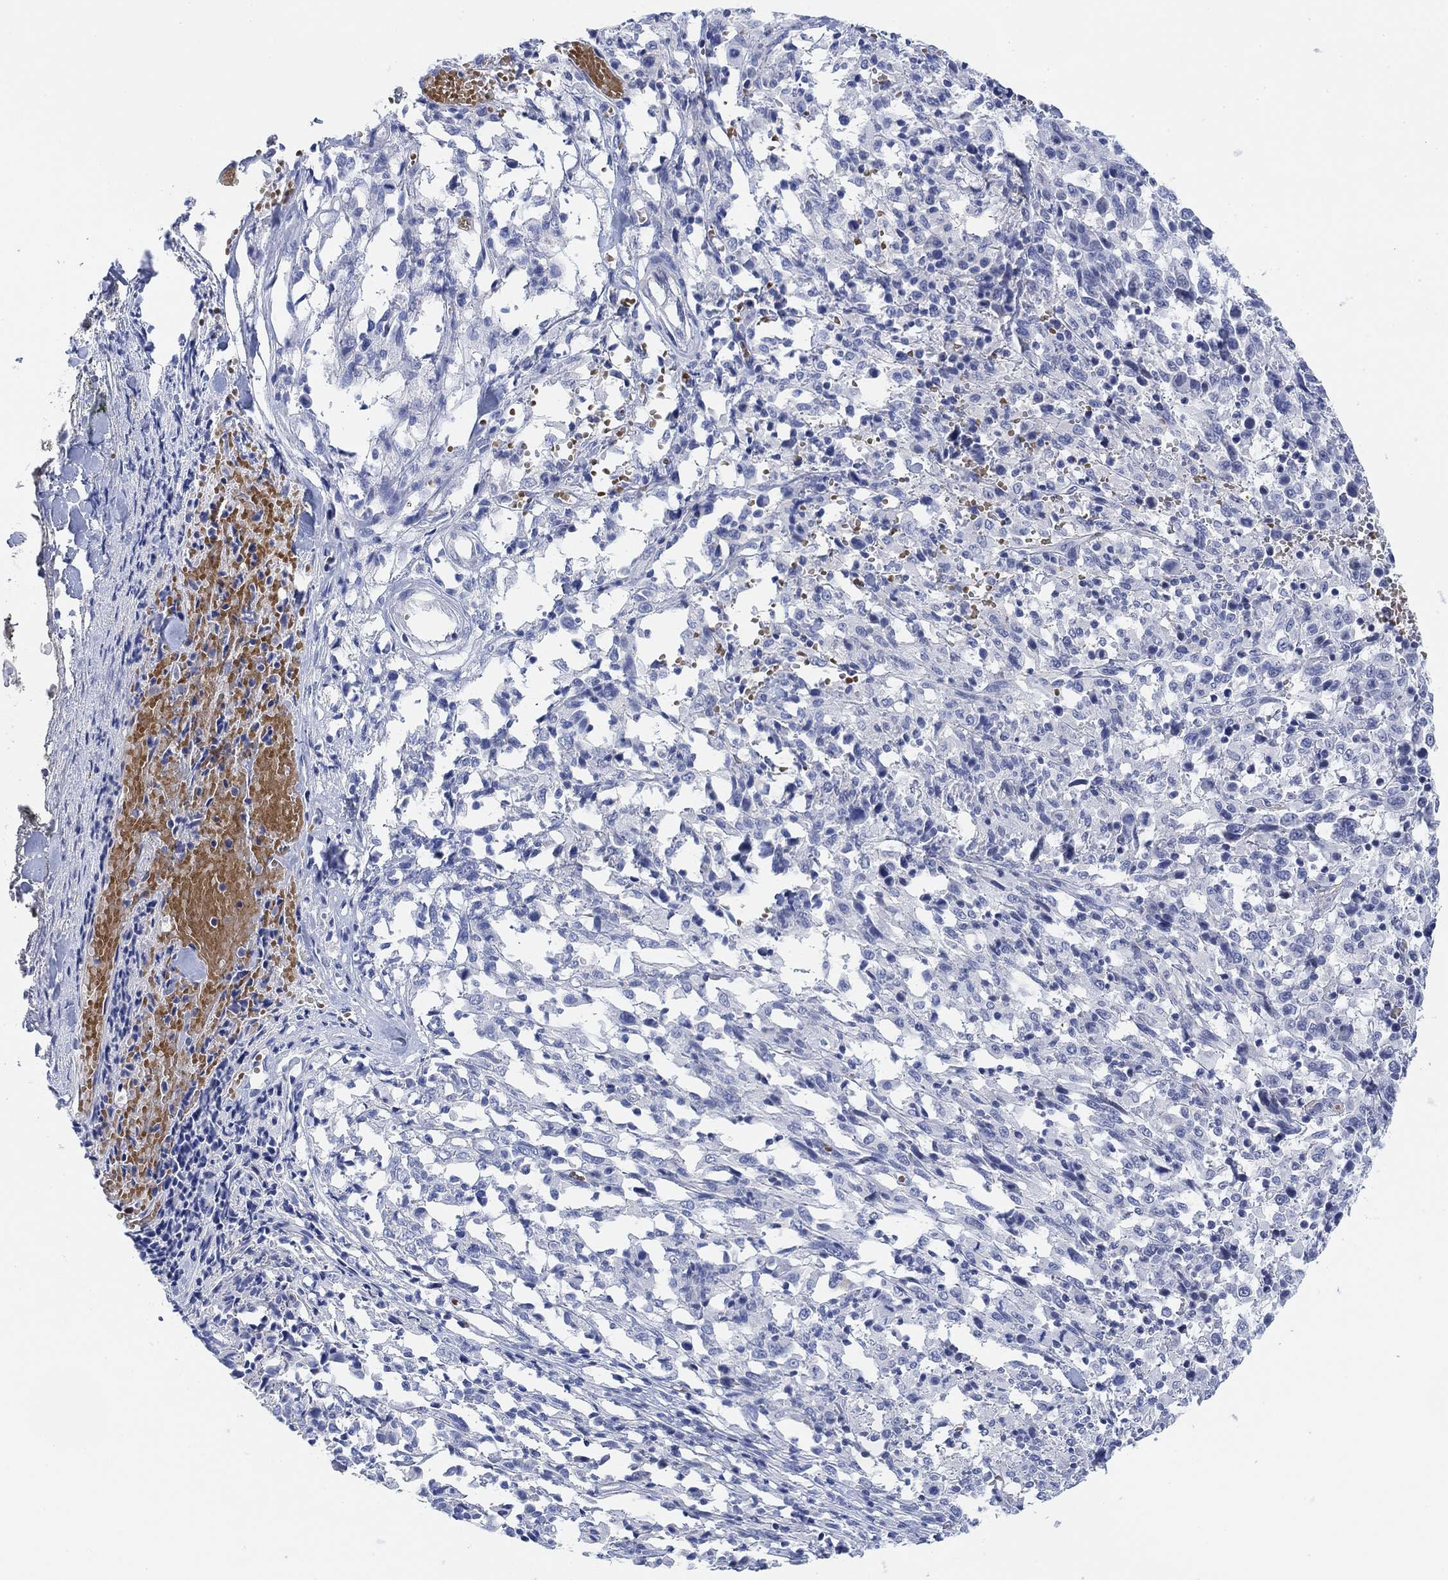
{"staining": {"intensity": "negative", "quantity": "none", "location": "none"}, "tissue": "melanoma", "cell_type": "Tumor cells", "image_type": "cancer", "snomed": [{"axis": "morphology", "description": "Malignant melanoma, NOS"}, {"axis": "topography", "description": "Skin"}], "caption": "Malignant melanoma was stained to show a protein in brown. There is no significant expression in tumor cells.", "gene": "PAX6", "patient": {"sex": "female", "age": 91}}